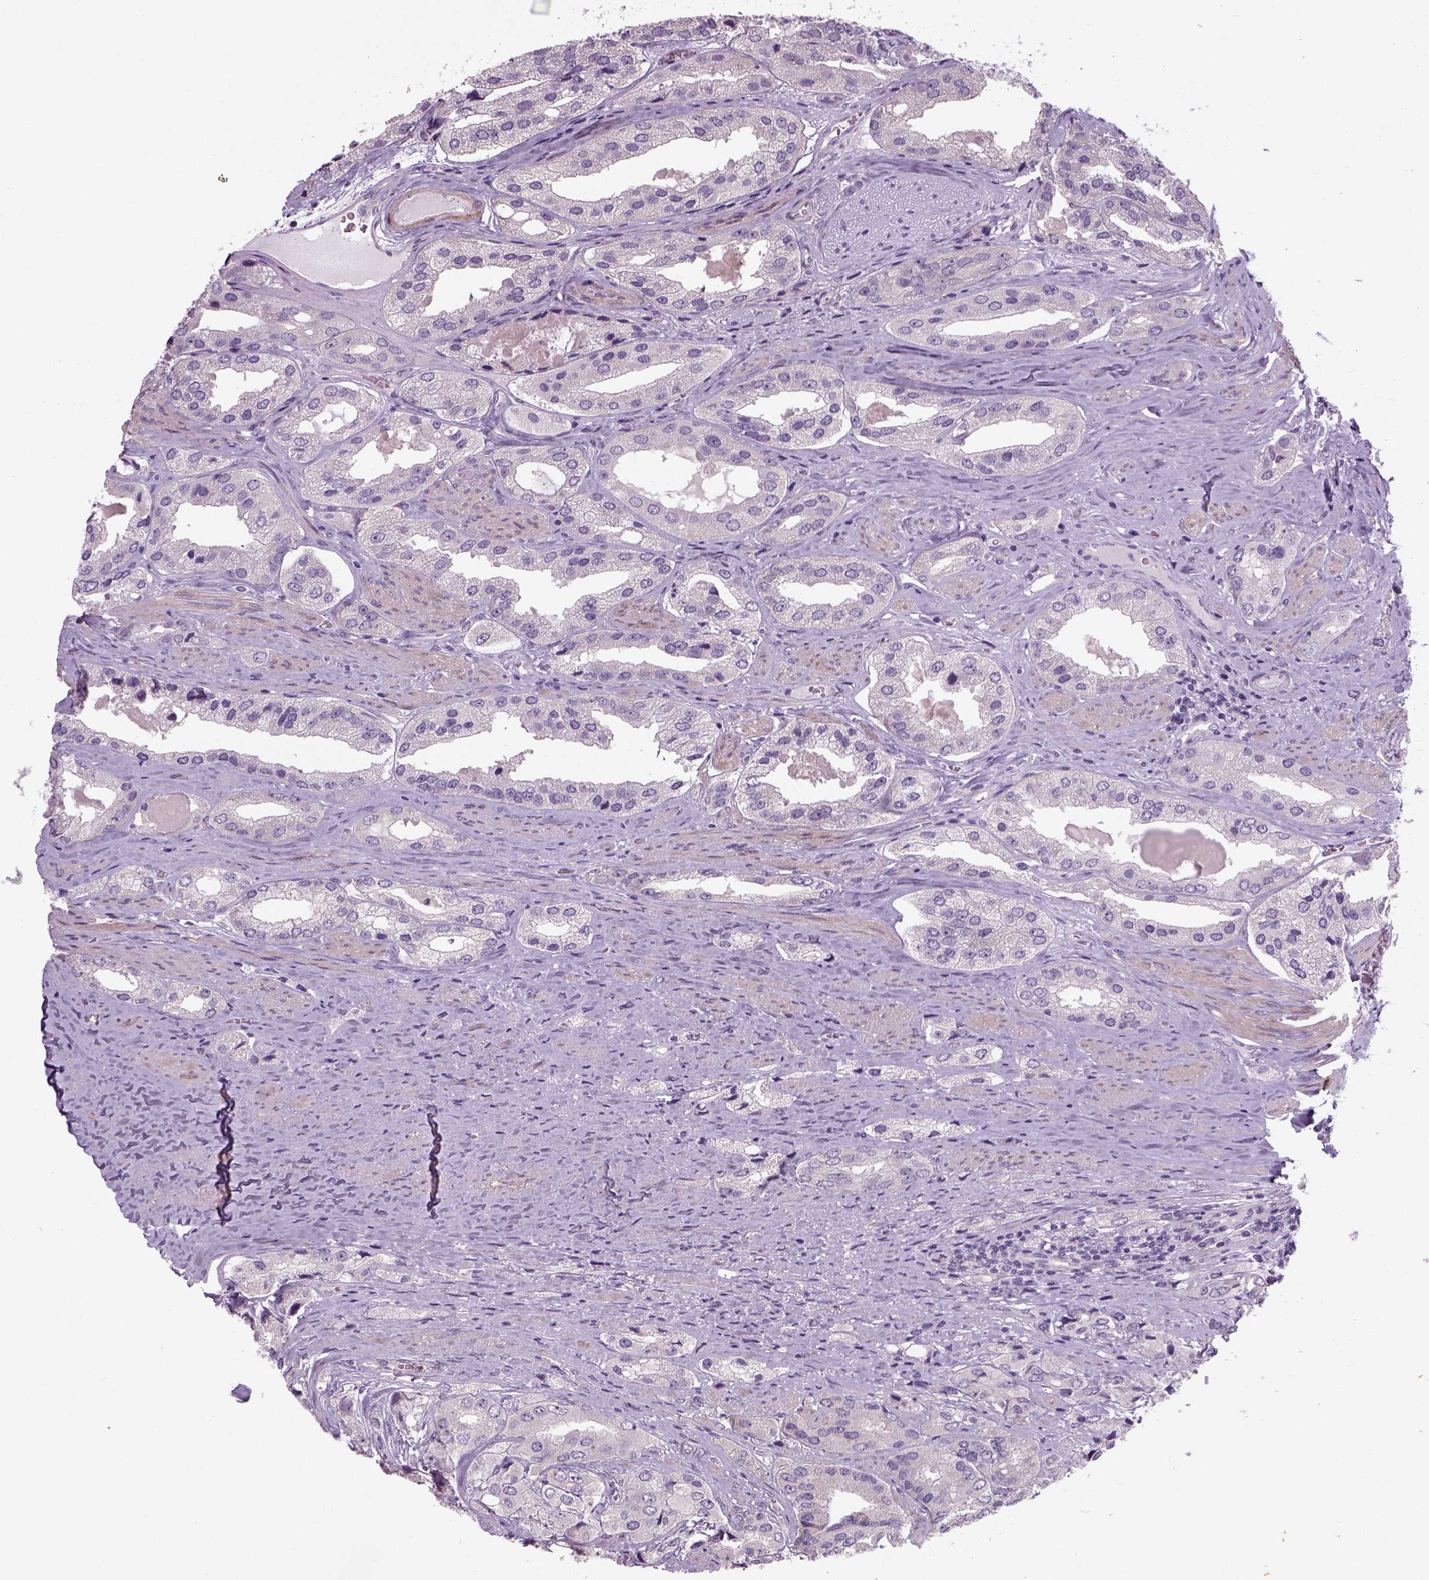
{"staining": {"intensity": "negative", "quantity": "none", "location": "none"}, "tissue": "prostate cancer", "cell_type": "Tumor cells", "image_type": "cancer", "snomed": [{"axis": "morphology", "description": "Adenocarcinoma, Low grade"}, {"axis": "topography", "description": "Prostate"}], "caption": "Immunohistochemical staining of prostate cancer reveals no significant positivity in tumor cells.", "gene": "ELOVL3", "patient": {"sex": "male", "age": 69}}